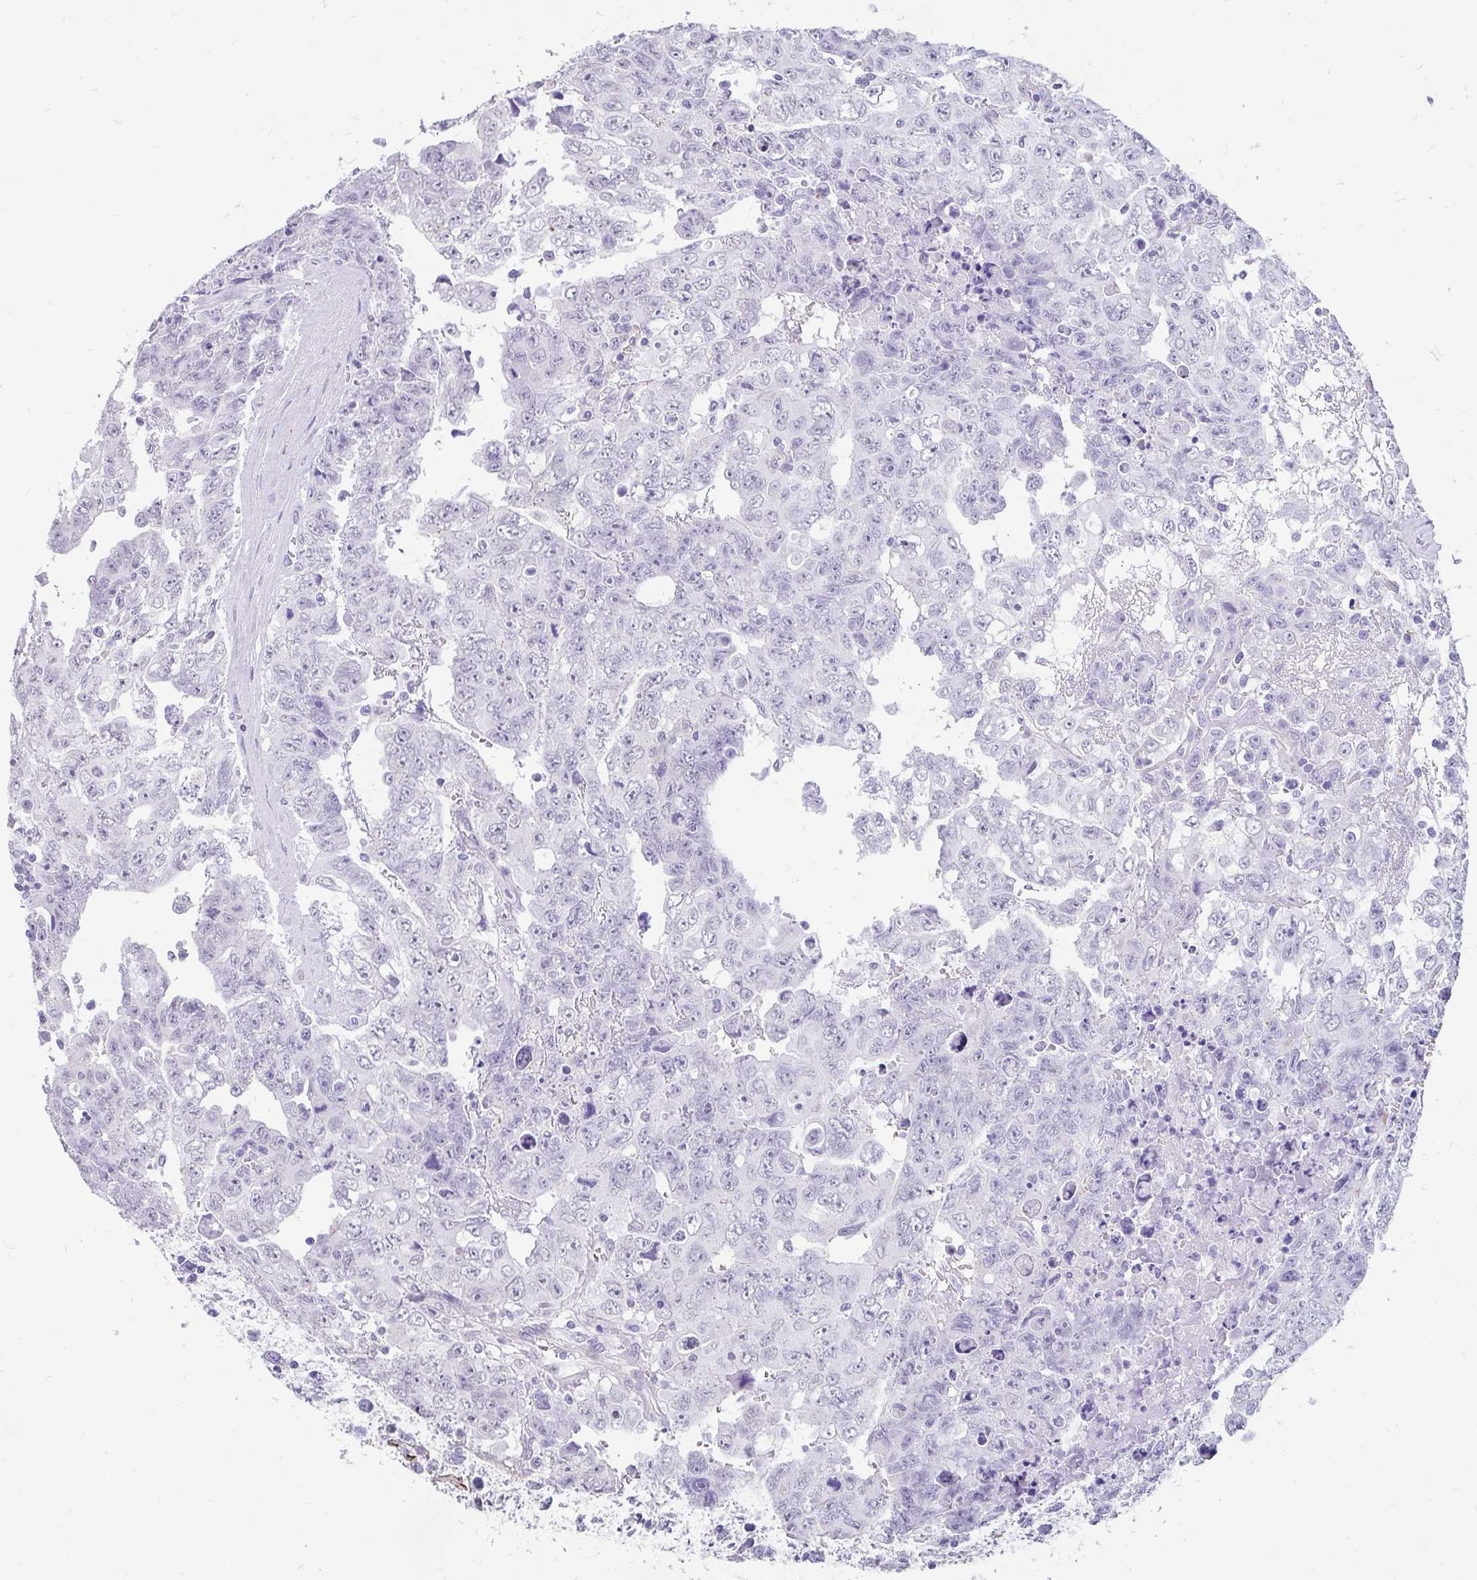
{"staining": {"intensity": "negative", "quantity": "none", "location": "none"}, "tissue": "testis cancer", "cell_type": "Tumor cells", "image_type": "cancer", "snomed": [{"axis": "morphology", "description": "Carcinoma, Embryonal, NOS"}, {"axis": "topography", "description": "Testis"}], "caption": "Immunohistochemistry of human testis cancer (embryonal carcinoma) shows no staining in tumor cells.", "gene": "EML5", "patient": {"sex": "male", "age": 24}}